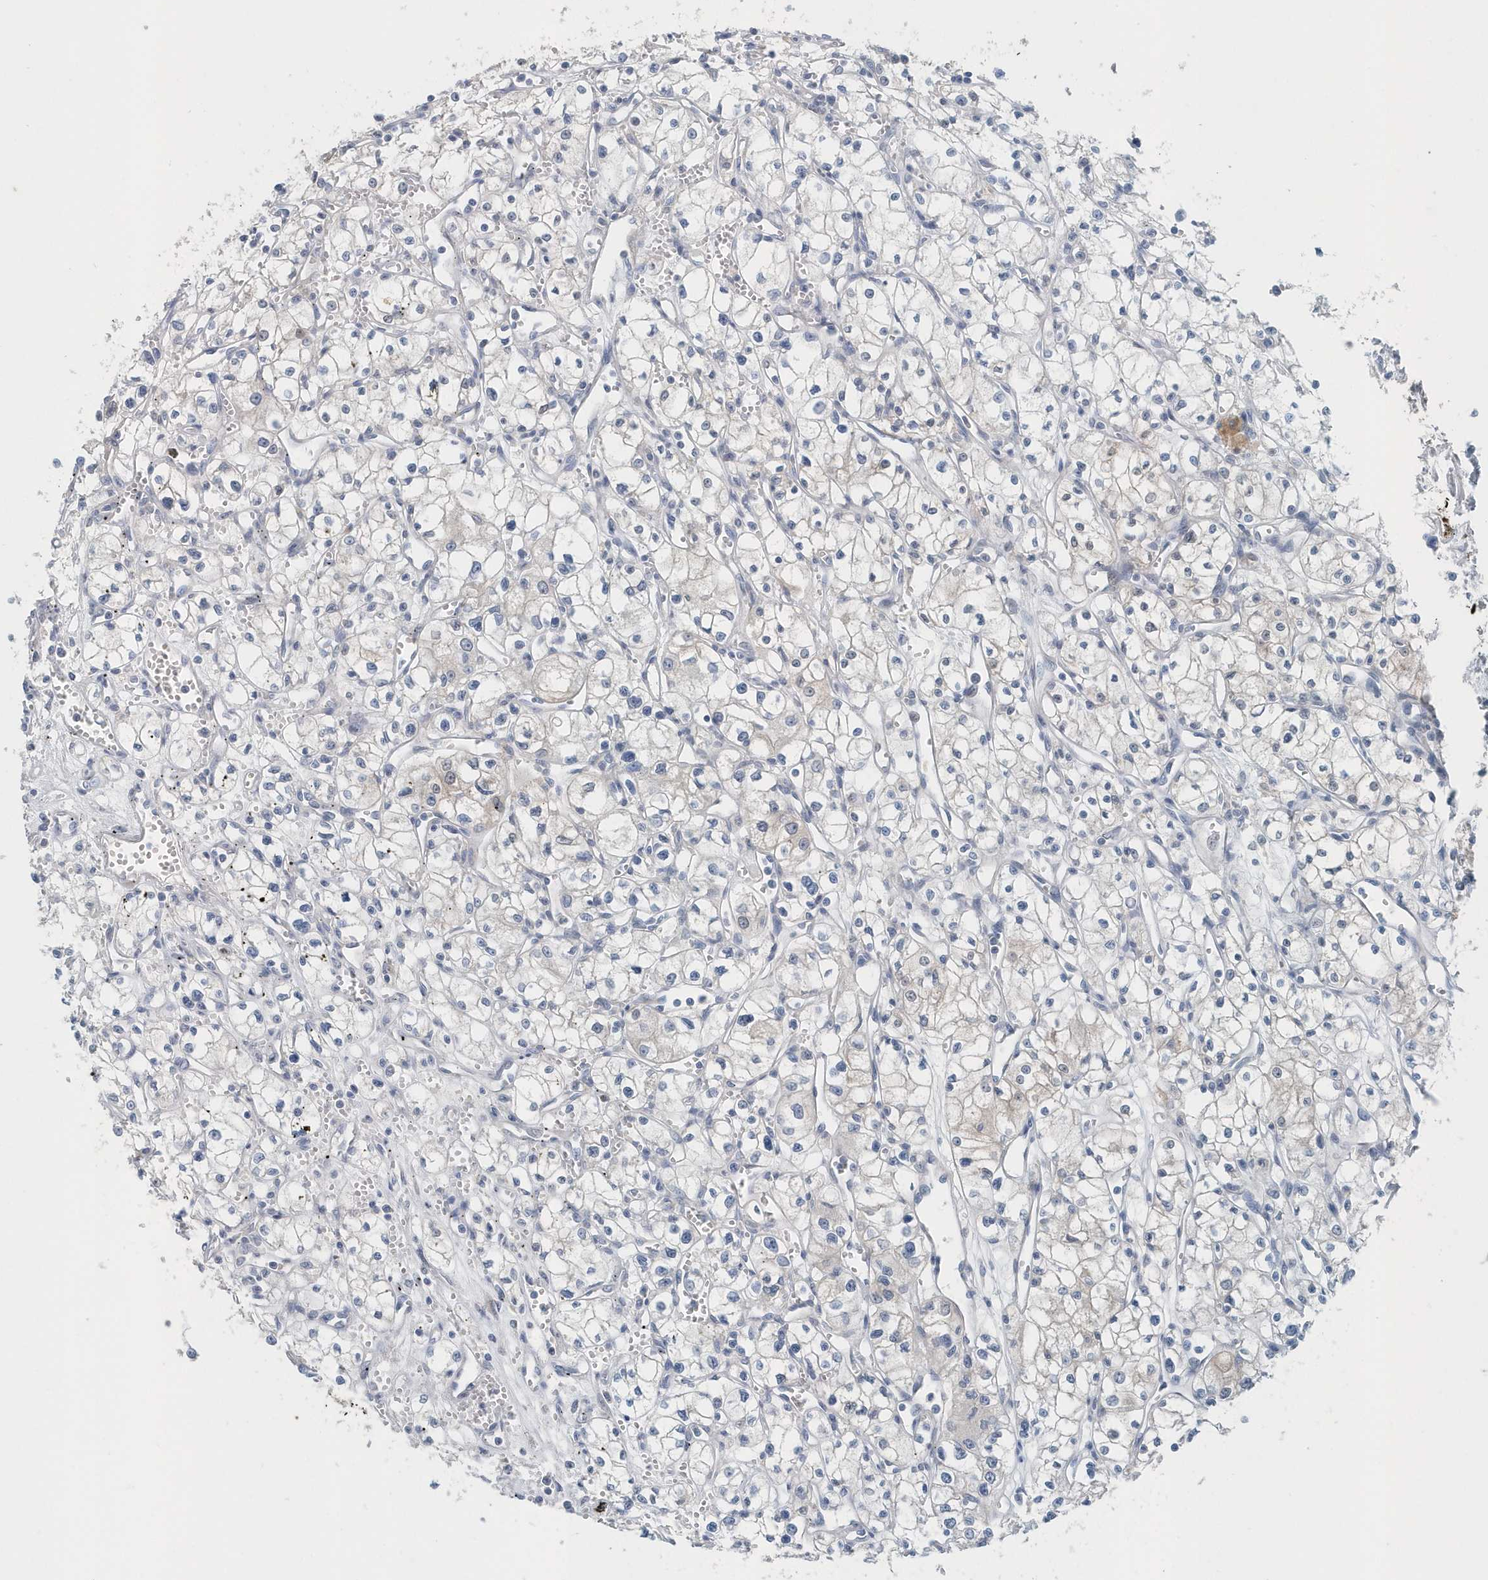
{"staining": {"intensity": "negative", "quantity": "none", "location": "none"}, "tissue": "renal cancer", "cell_type": "Tumor cells", "image_type": "cancer", "snomed": [{"axis": "morphology", "description": "Adenocarcinoma, NOS"}, {"axis": "topography", "description": "Kidney"}], "caption": "An image of human renal cancer (adenocarcinoma) is negative for staining in tumor cells. (DAB immunohistochemistry, high magnification).", "gene": "PFN2", "patient": {"sex": "male", "age": 59}}